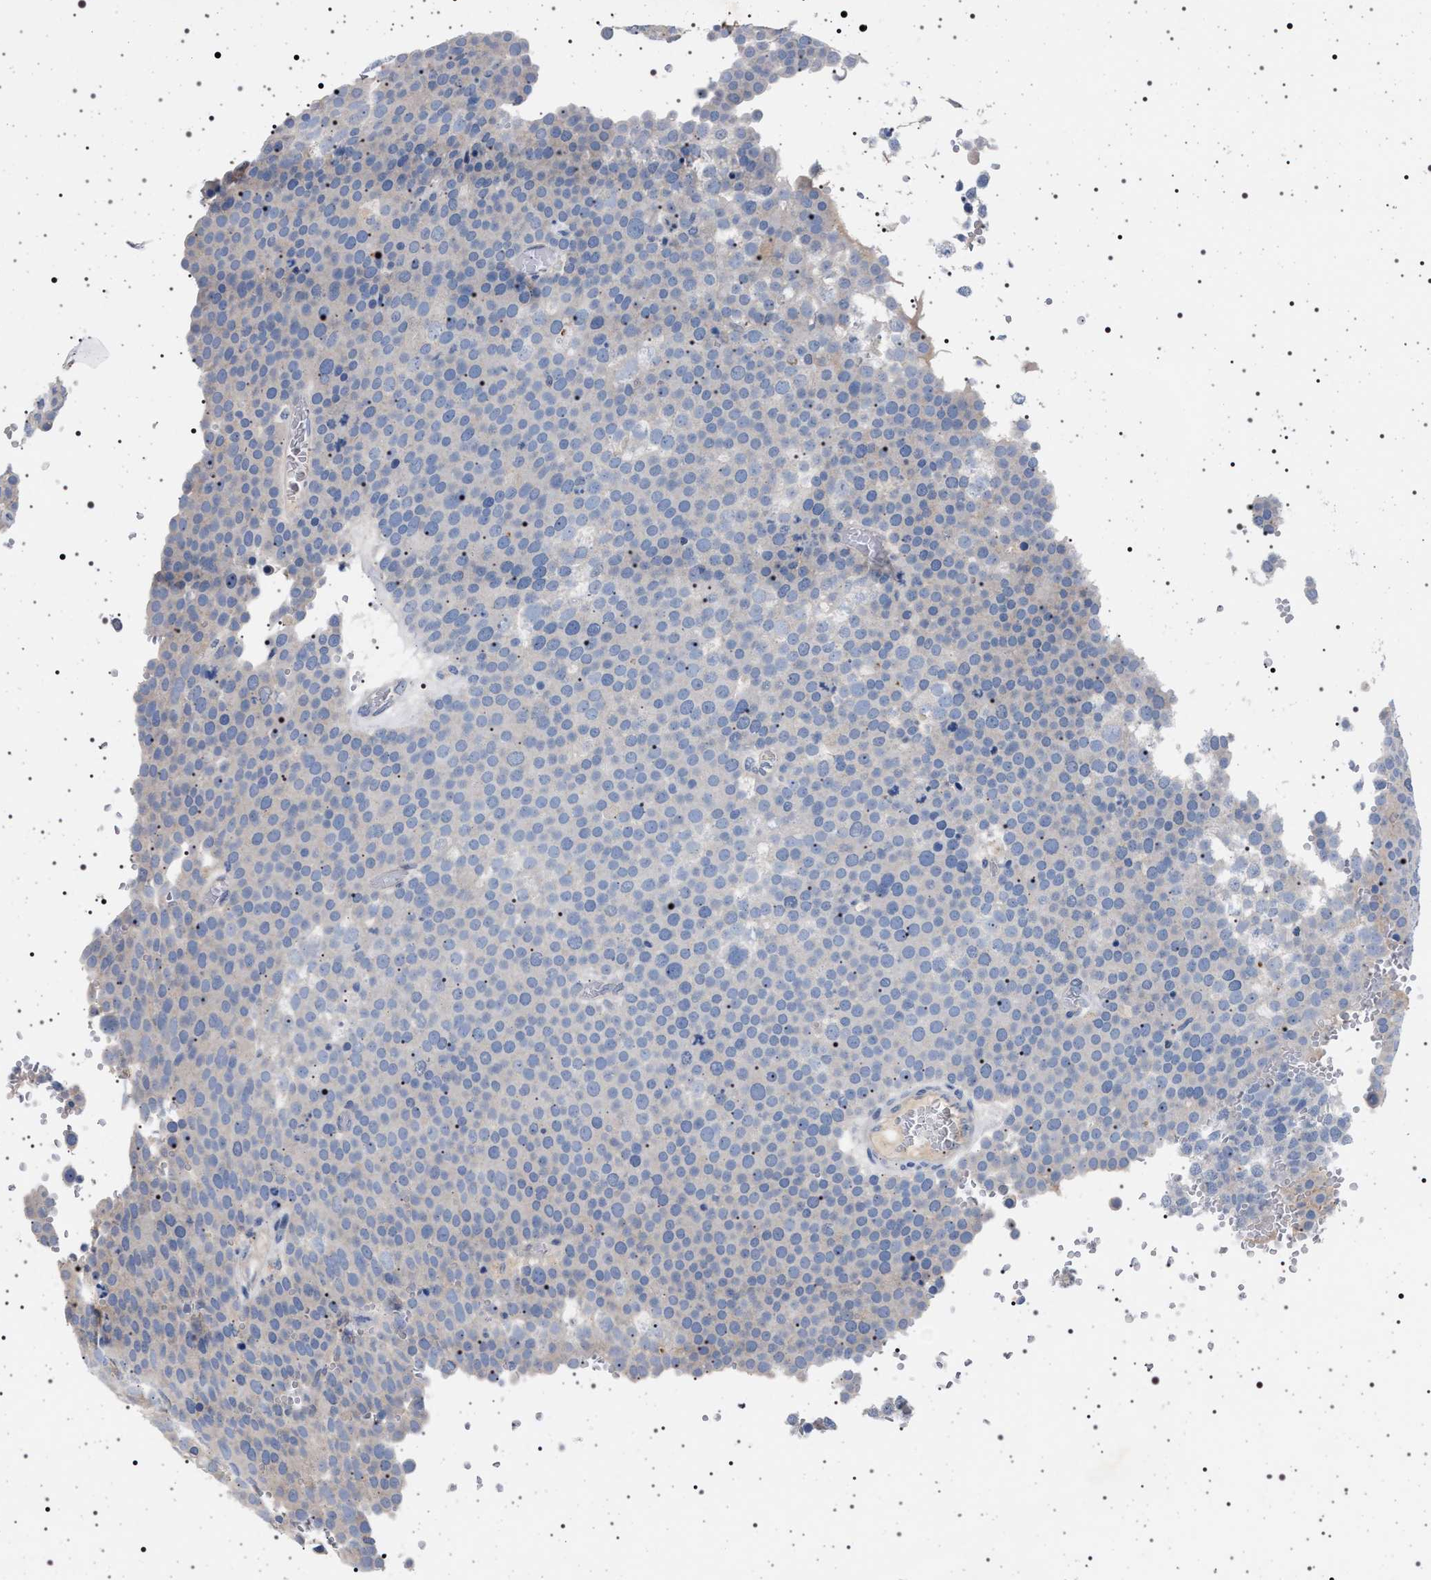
{"staining": {"intensity": "negative", "quantity": "none", "location": "none"}, "tissue": "testis cancer", "cell_type": "Tumor cells", "image_type": "cancer", "snomed": [{"axis": "morphology", "description": "Seminoma, NOS"}, {"axis": "topography", "description": "Testis"}], "caption": "IHC histopathology image of neoplastic tissue: human testis seminoma stained with DAB displays no significant protein positivity in tumor cells.", "gene": "NAT9", "patient": {"sex": "male", "age": 71}}